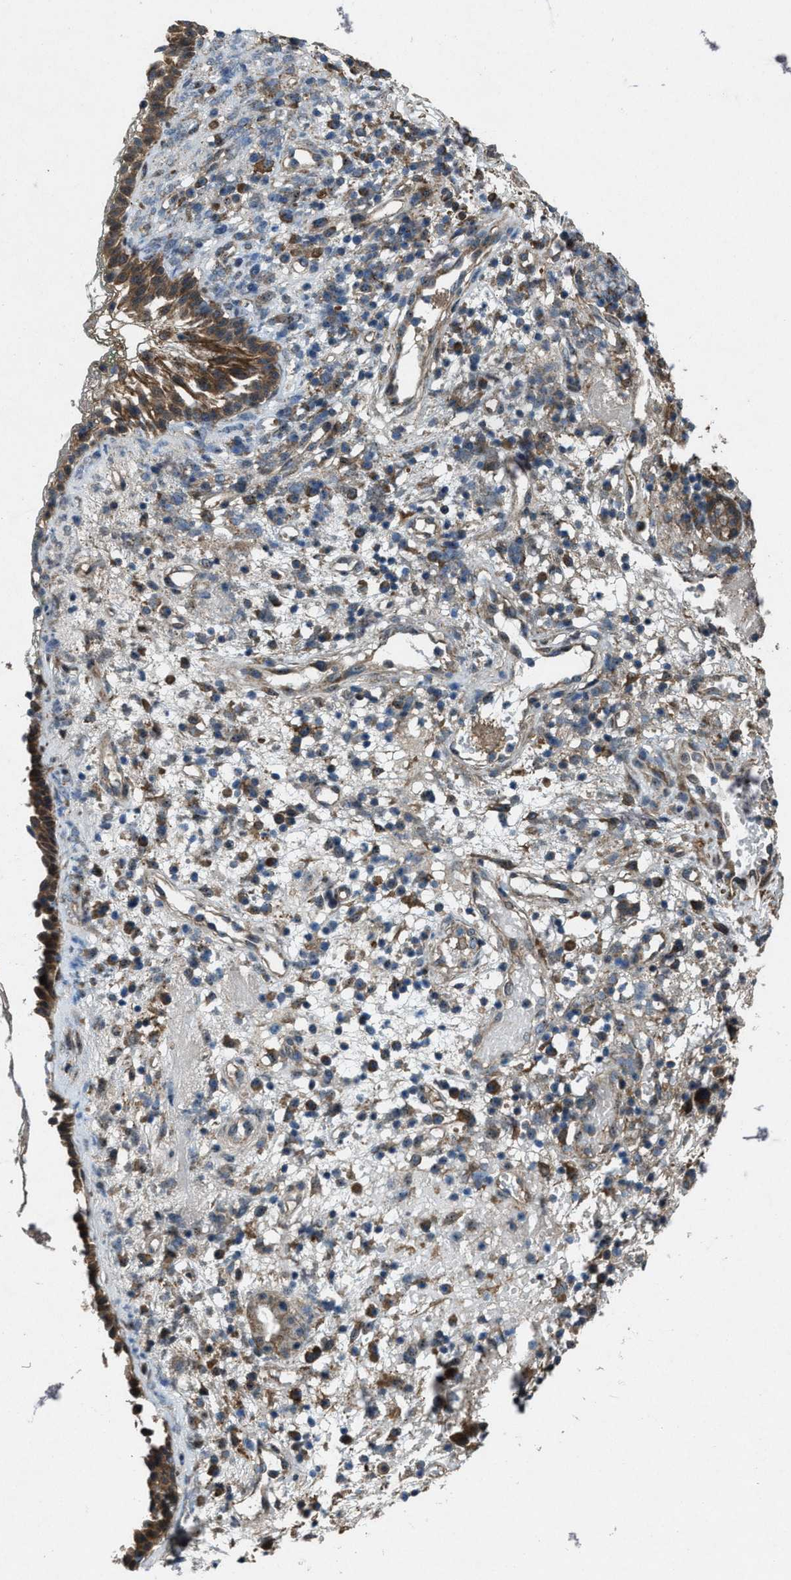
{"staining": {"intensity": "moderate", "quantity": ">75%", "location": "cytoplasmic/membranous"}, "tissue": "nasopharynx", "cell_type": "Respiratory epithelial cells", "image_type": "normal", "snomed": [{"axis": "morphology", "description": "Normal tissue, NOS"}, {"axis": "morphology", "description": "Basal cell carcinoma"}, {"axis": "topography", "description": "Cartilage tissue"}, {"axis": "topography", "description": "Nasopharynx"}, {"axis": "topography", "description": "Oral tissue"}], "caption": "Immunohistochemical staining of normal human nasopharynx reveals >75% levels of moderate cytoplasmic/membranous protein positivity in about >75% of respiratory epithelial cells. Using DAB (brown) and hematoxylin (blue) stains, captured at high magnification using brightfield microscopy.", "gene": "PDP2", "patient": {"sex": "female", "age": 77}}